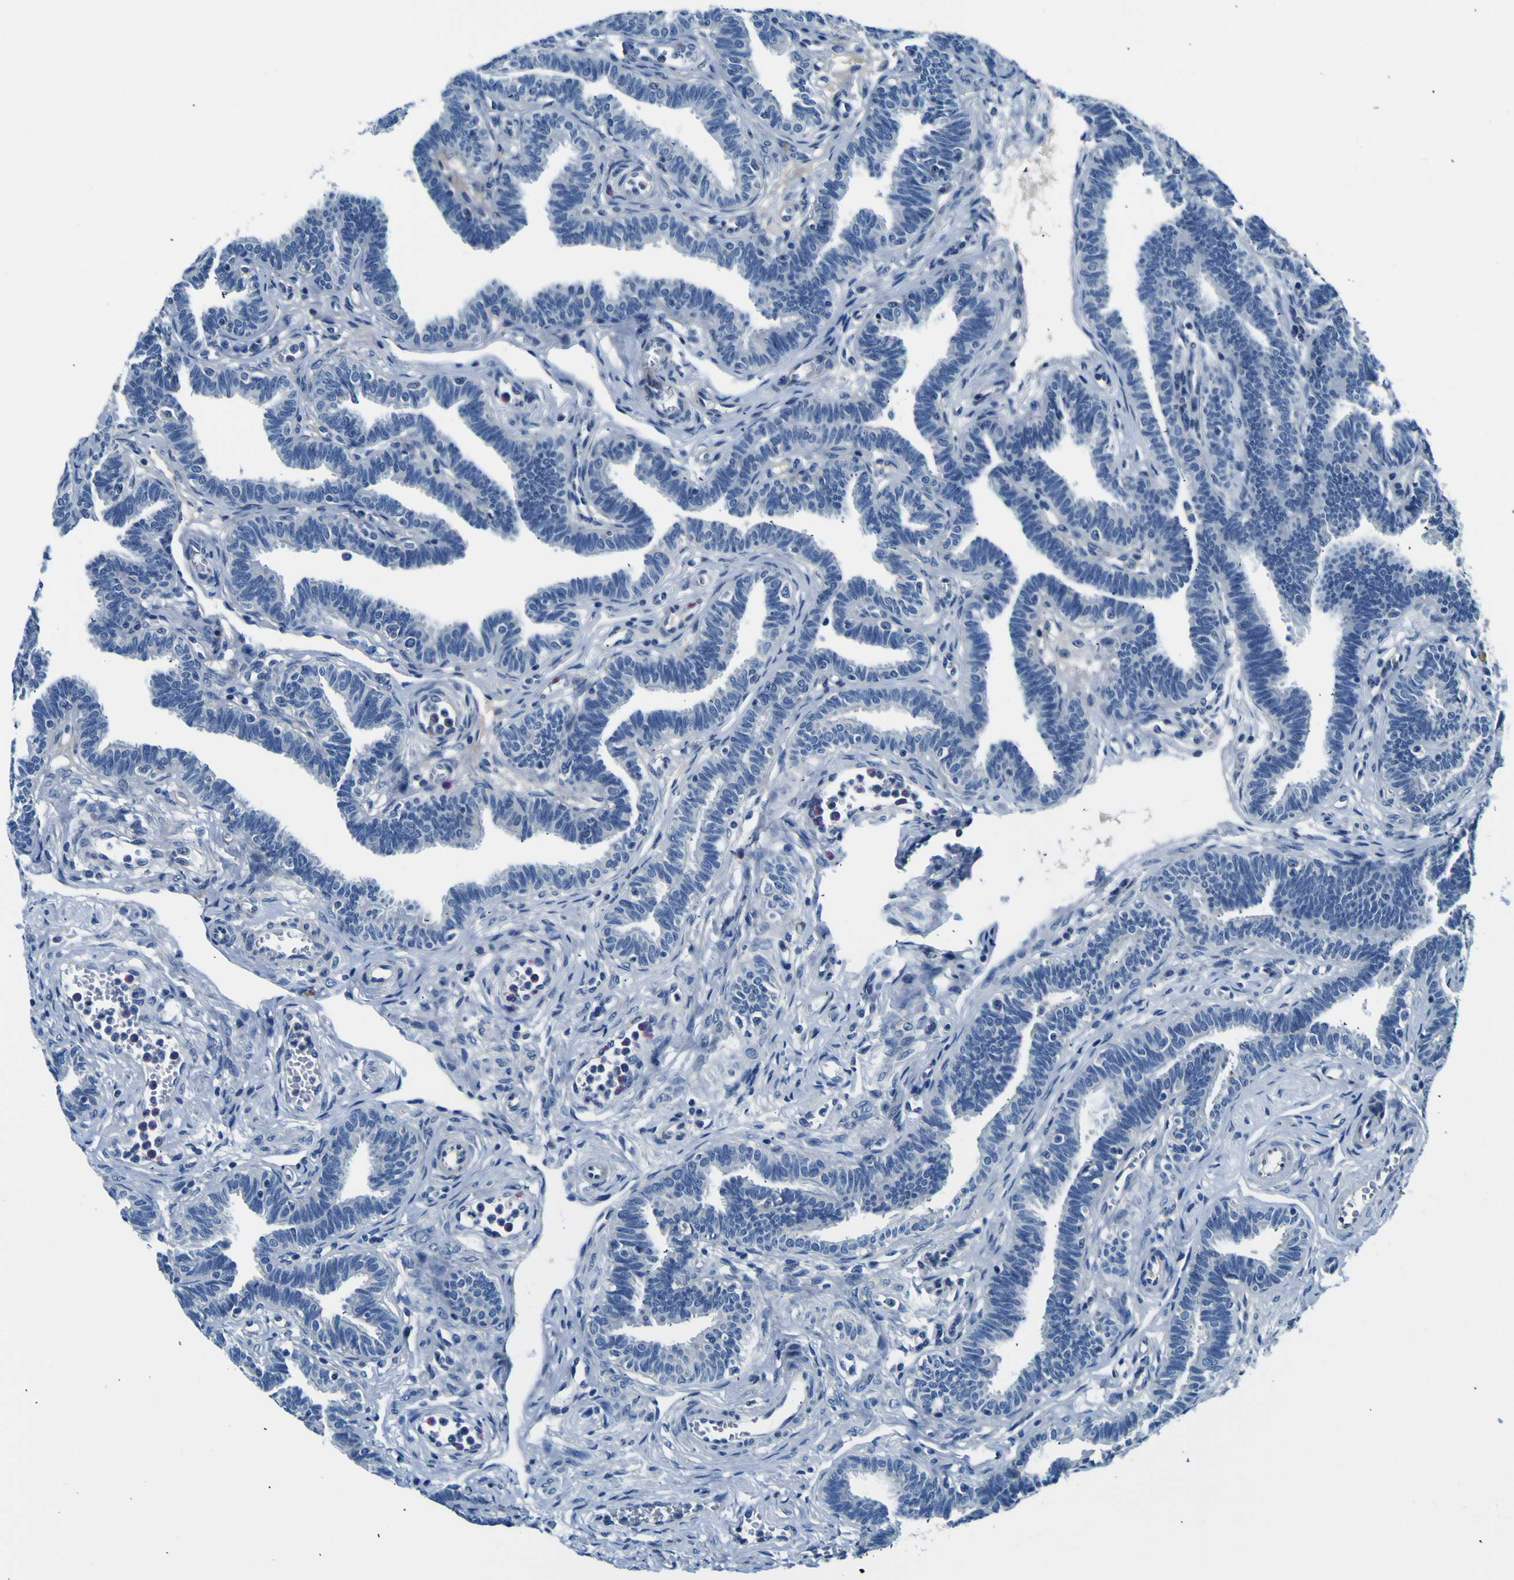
{"staining": {"intensity": "negative", "quantity": "none", "location": "none"}, "tissue": "fallopian tube", "cell_type": "Glandular cells", "image_type": "normal", "snomed": [{"axis": "morphology", "description": "Normal tissue, NOS"}, {"axis": "topography", "description": "Fallopian tube"}, {"axis": "topography", "description": "Ovary"}], "caption": "Immunohistochemistry of unremarkable human fallopian tube exhibits no positivity in glandular cells. Nuclei are stained in blue.", "gene": "ADGRA2", "patient": {"sex": "female", "age": 23}}